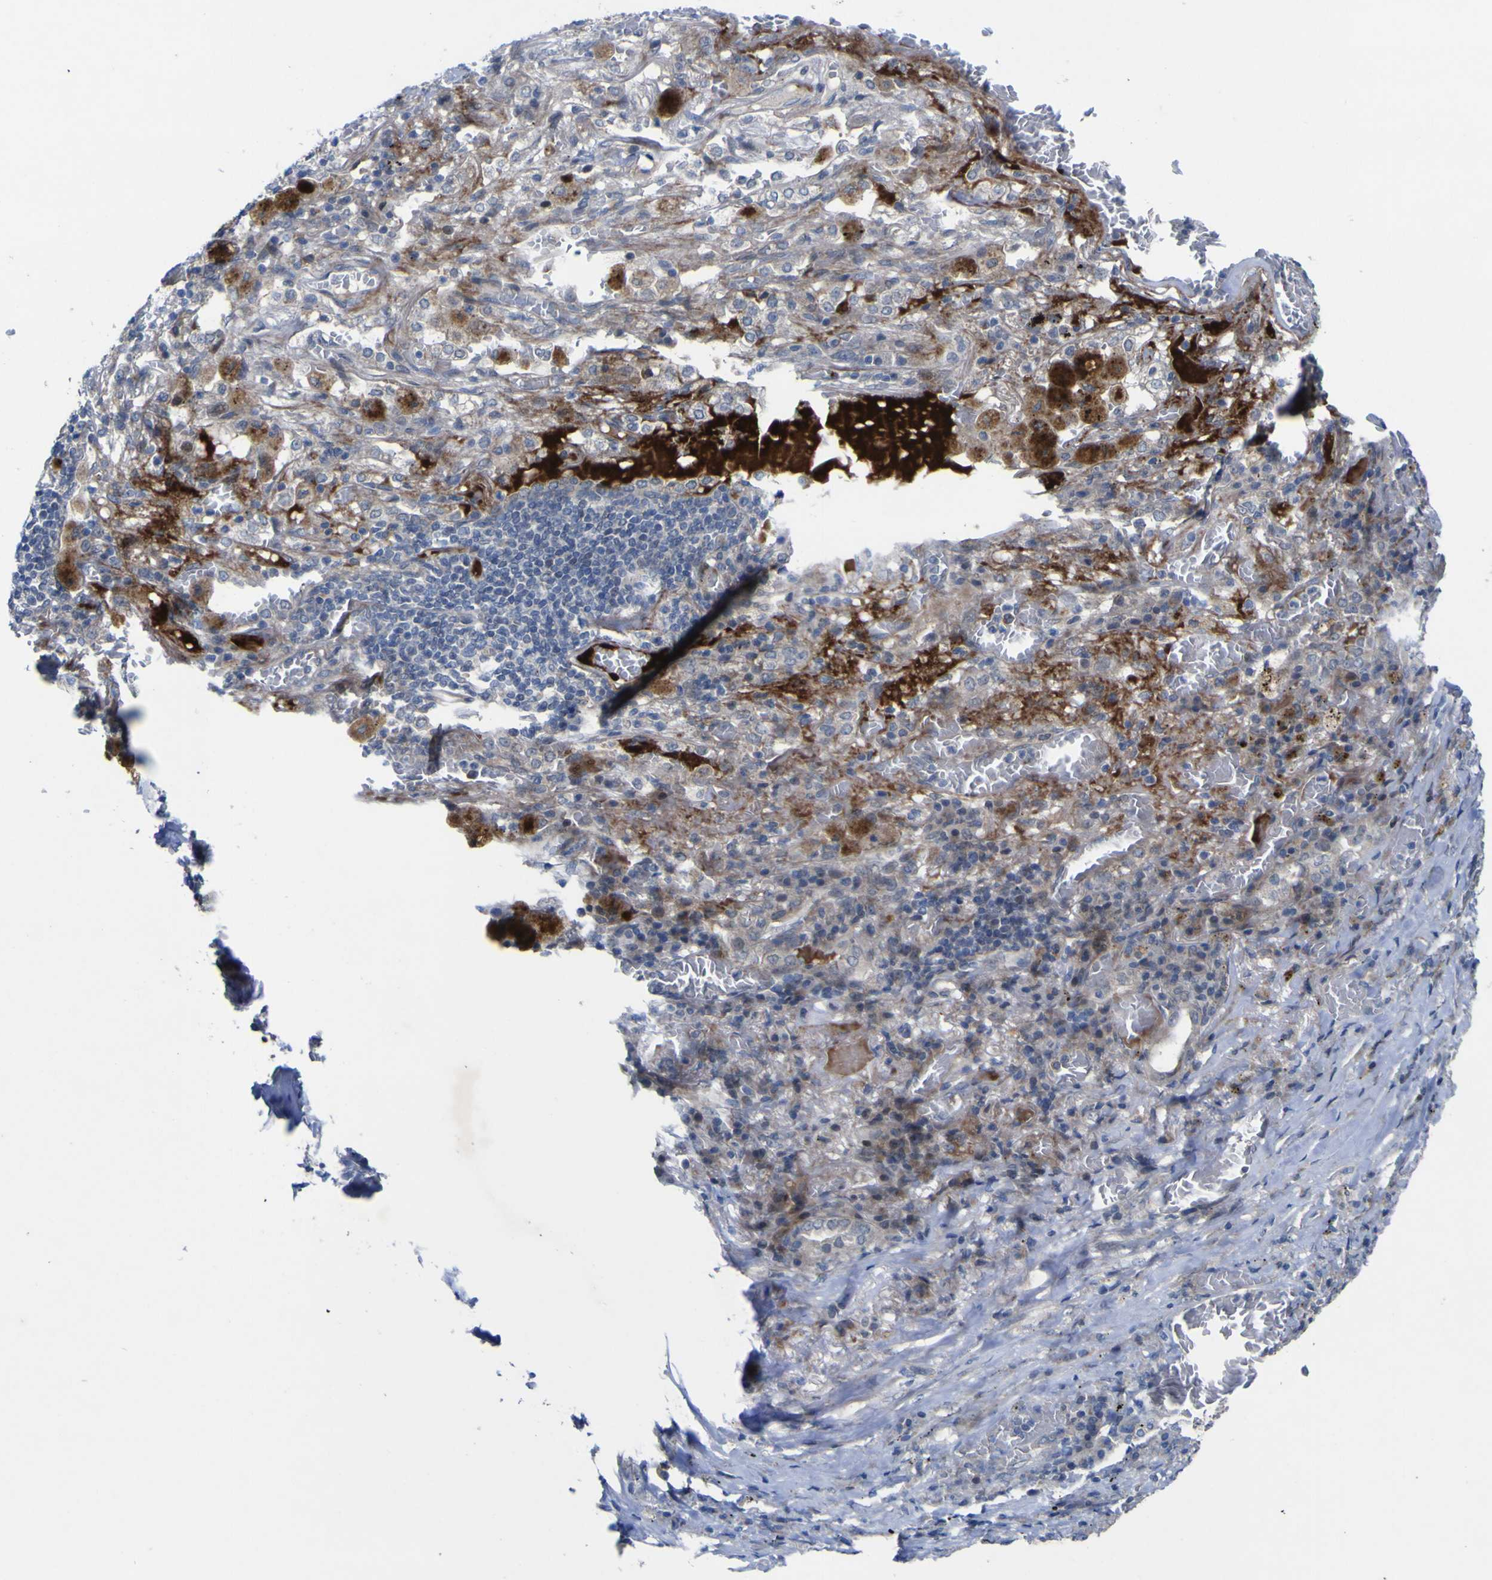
{"staining": {"intensity": "moderate", "quantity": ">75%", "location": "cytoplasmic/membranous"}, "tissue": "lung cancer", "cell_type": "Tumor cells", "image_type": "cancer", "snomed": [{"axis": "morphology", "description": "Squamous cell carcinoma, NOS"}, {"axis": "topography", "description": "Lung"}], "caption": "Moderate cytoplasmic/membranous expression is seen in approximately >75% of tumor cells in lung squamous cell carcinoma.", "gene": "NAV1", "patient": {"sex": "male", "age": 57}}